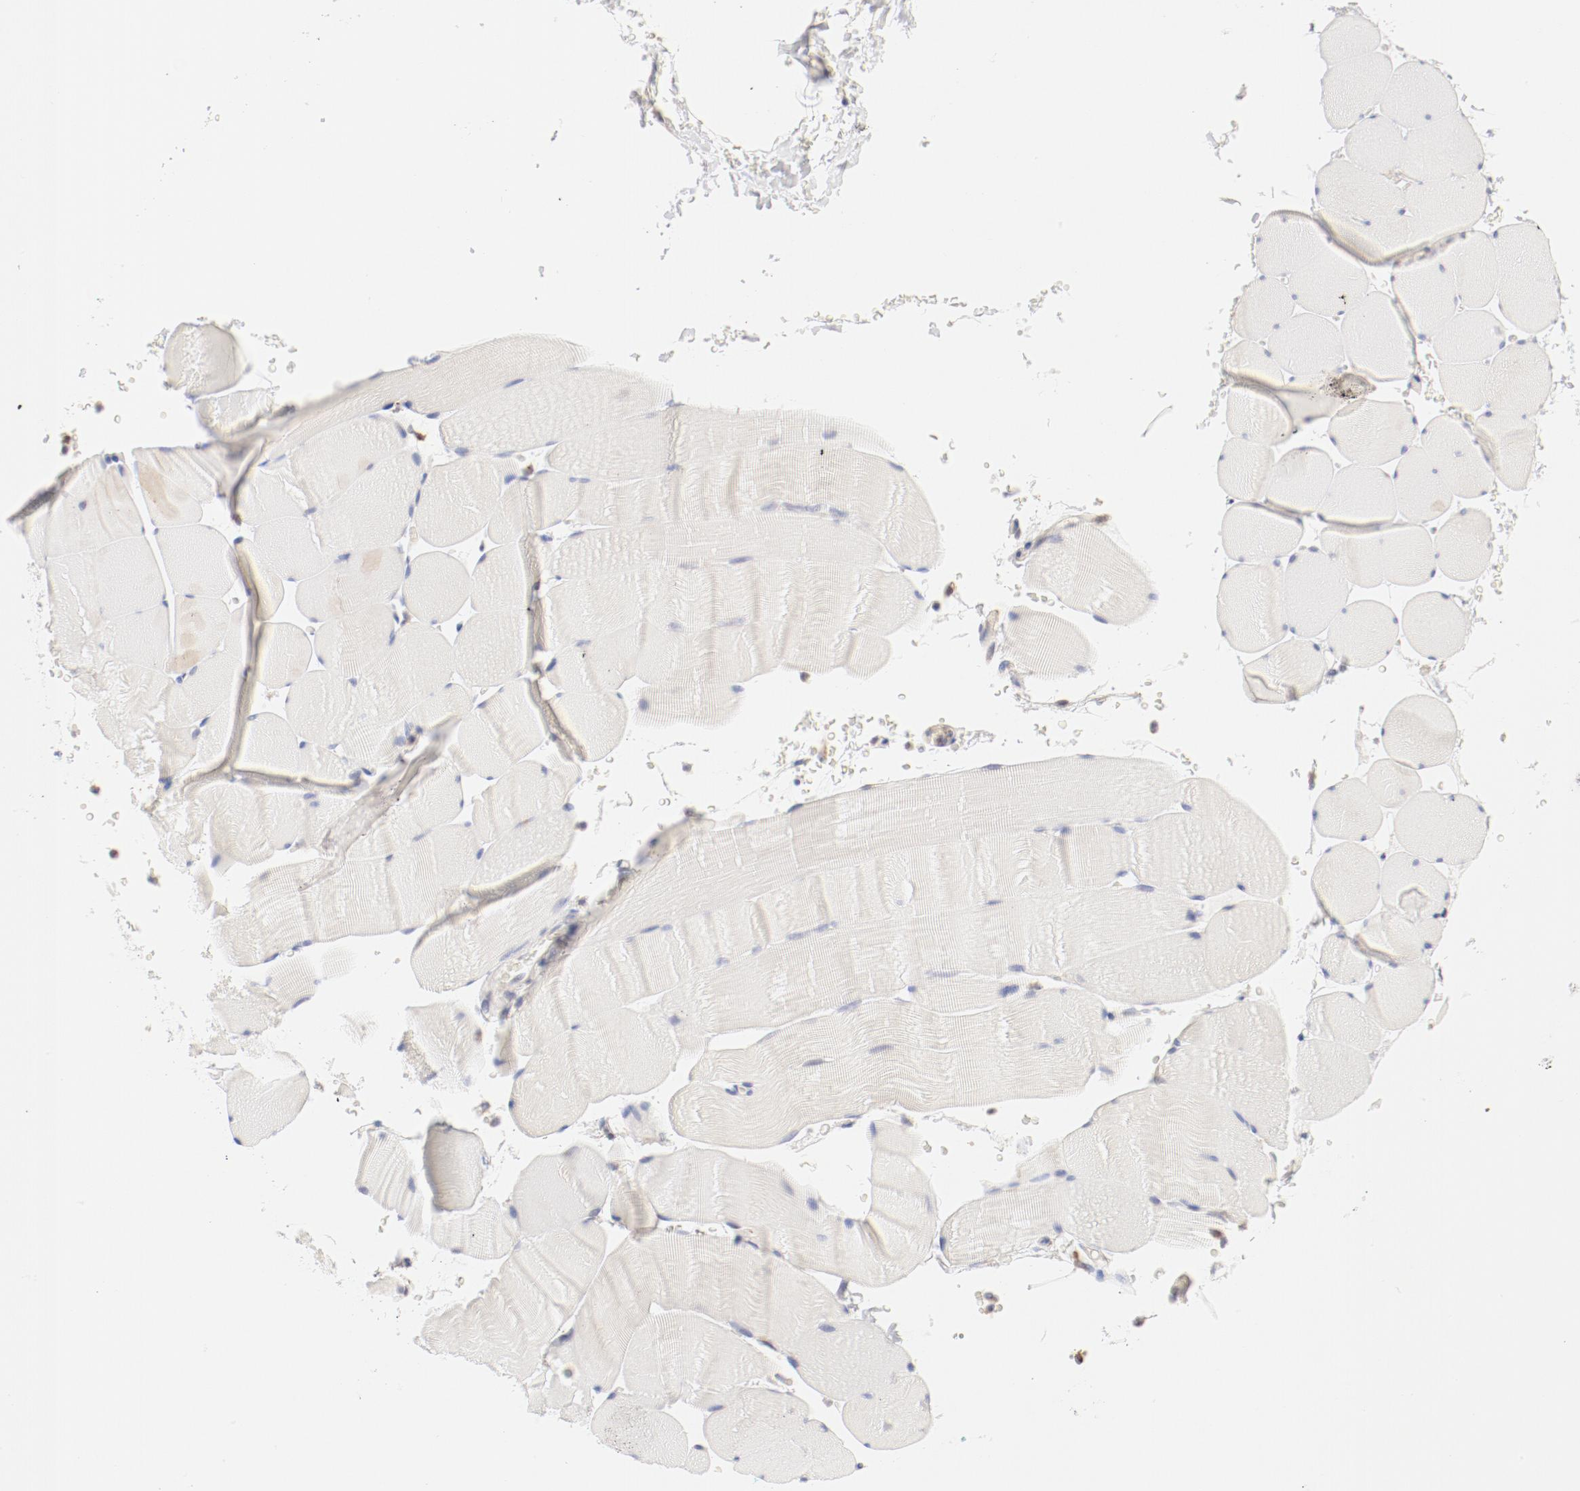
{"staining": {"intensity": "negative", "quantity": "none", "location": "none"}, "tissue": "skeletal muscle", "cell_type": "Myocytes", "image_type": "normal", "snomed": [{"axis": "morphology", "description": "Normal tissue, NOS"}, {"axis": "topography", "description": "Skeletal muscle"}], "caption": "A micrograph of human skeletal muscle is negative for staining in myocytes.", "gene": "CTSH", "patient": {"sex": "male", "age": 62}}